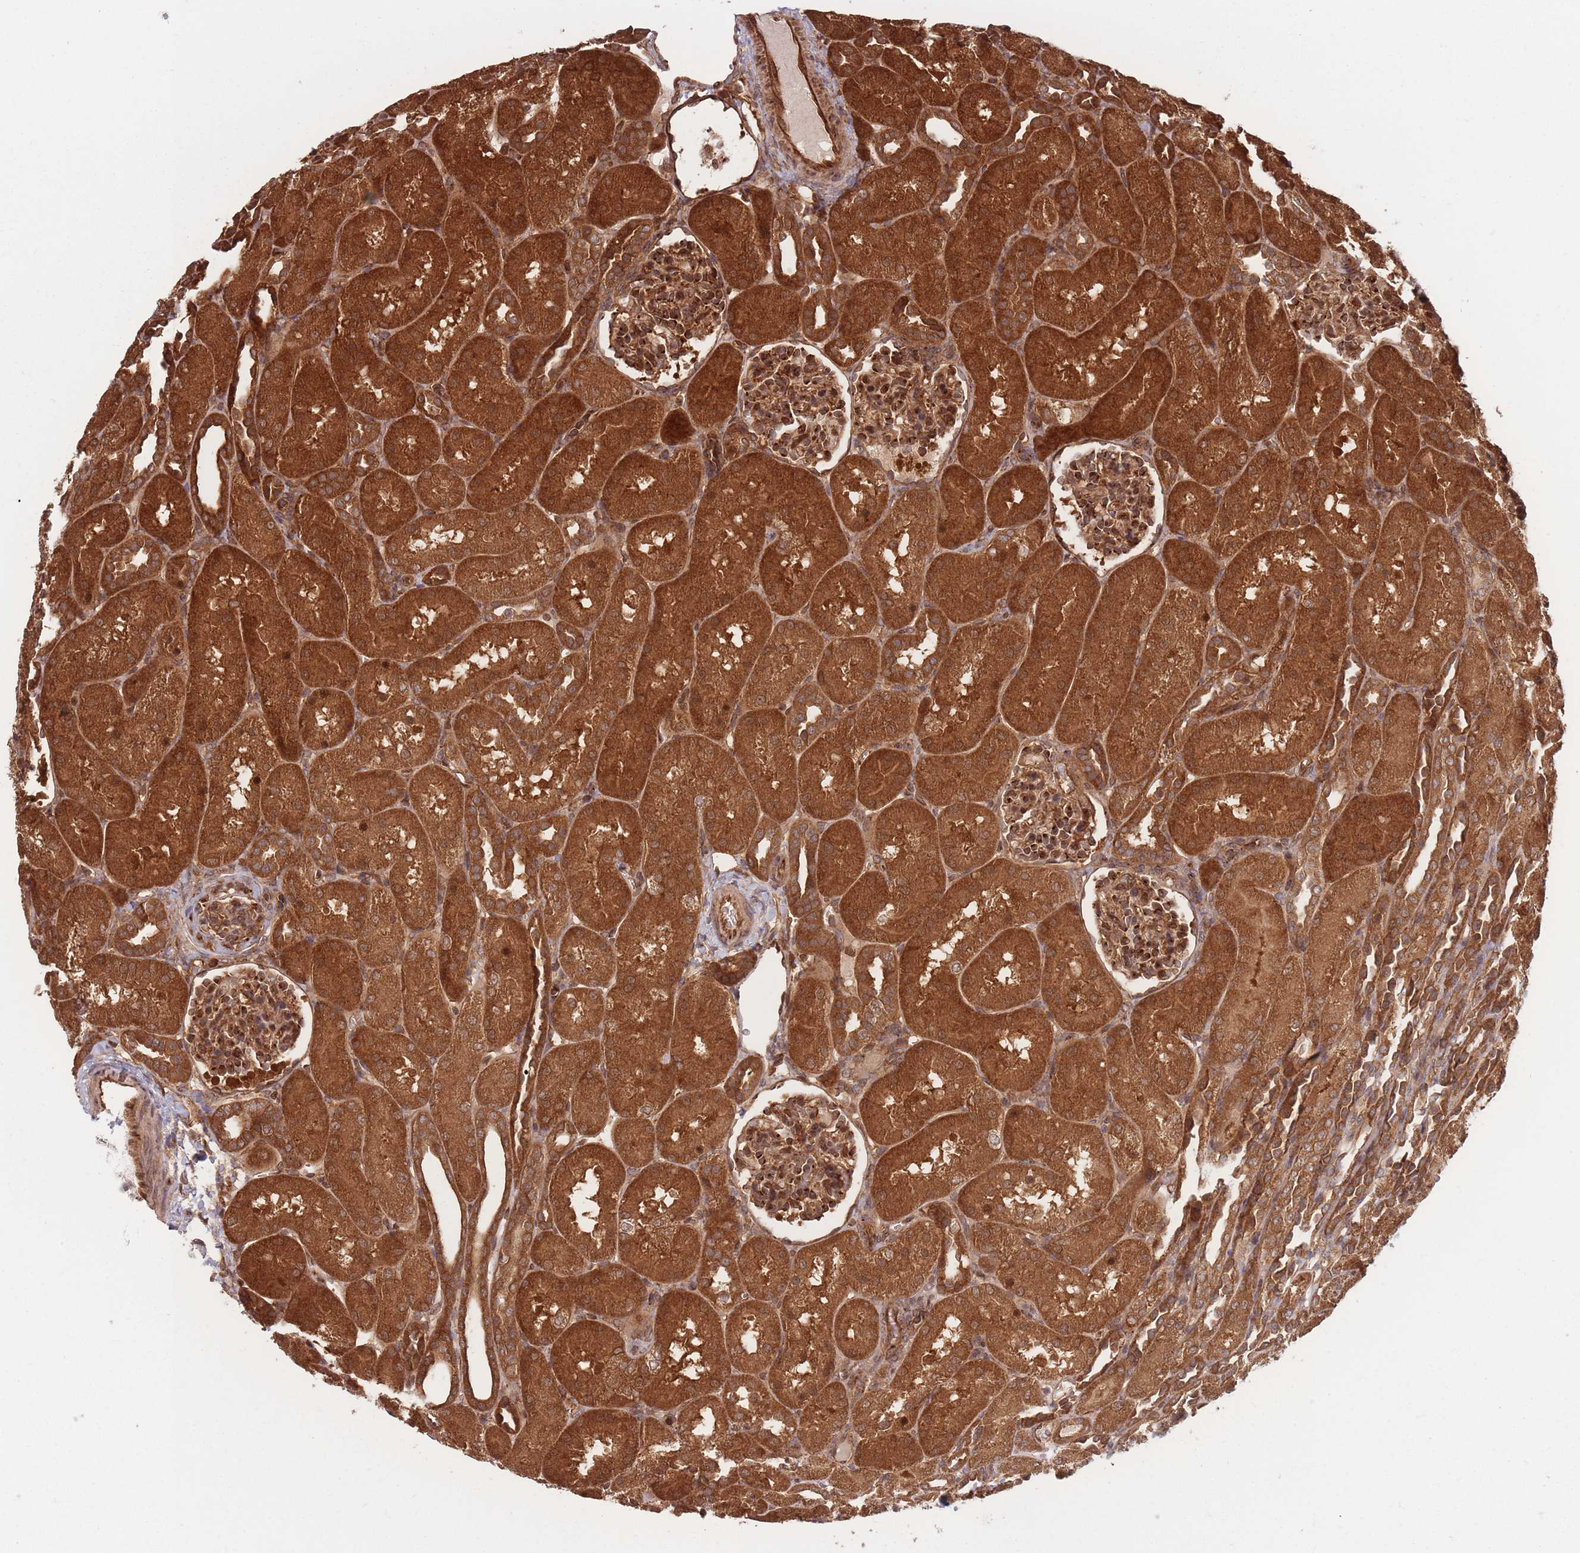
{"staining": {"intensity": "strong", "quantity": ">75%", "location": "cytoplasmic/membranous"}, "tissue": "kidney", "cell_type": "Cells in glomeruli", "image_type": "normal", "snomed": [{"axis": "morphology", "description": "Normal tissue, NOS"}, {"axis": "topography", "description": "Kidney"}], "caption": "This is an image of immunohistochemistry staining of unremarkable kidney, which shows strong positivity in the cytoplasmic/membranous of cells in glomeruli.", "gene": "PODXL2", "patient": {"sex": "male", "age": 1}}